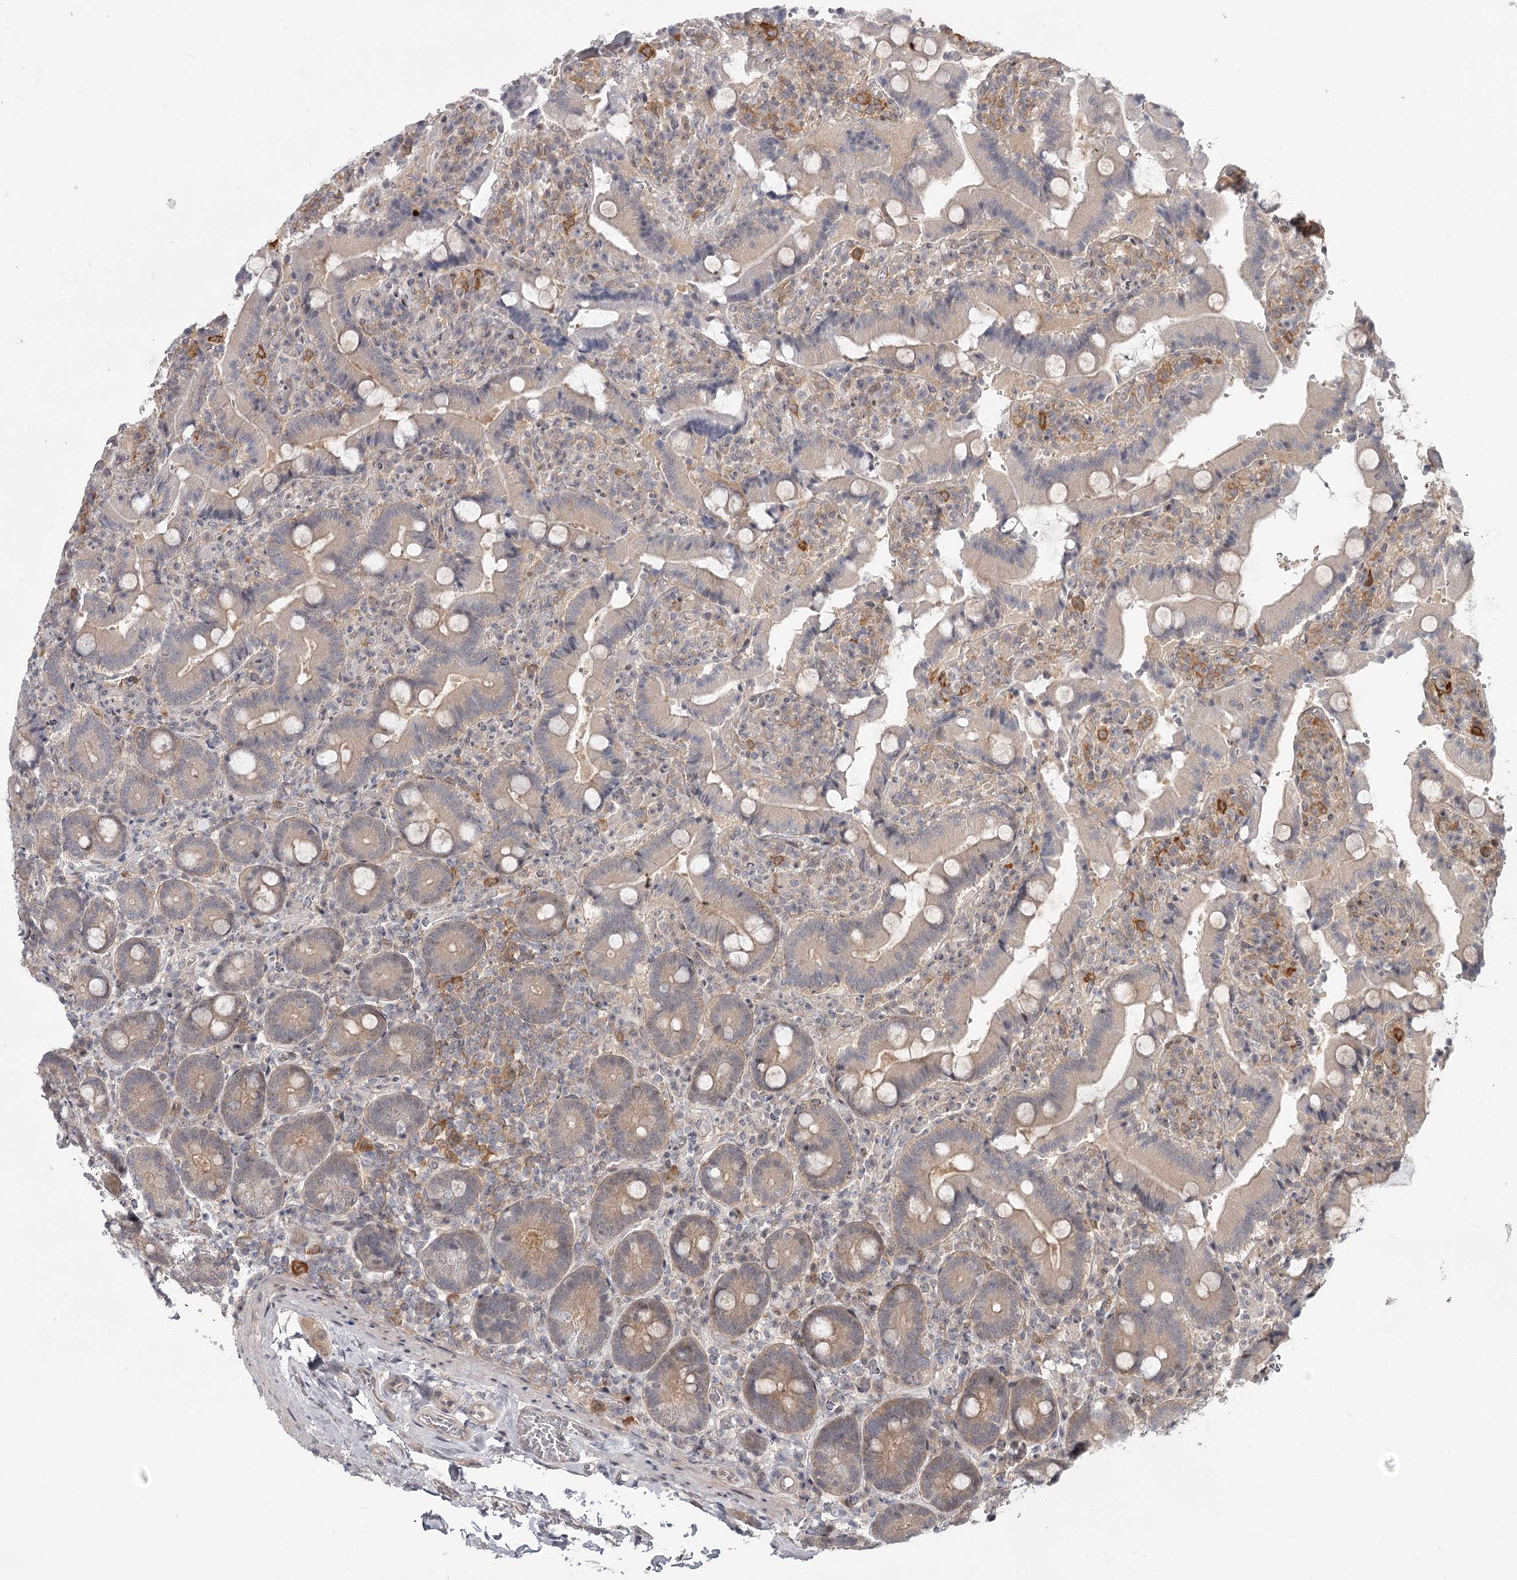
{"staining": {"intensity": "moderate", "quantity": "<25%", "location": "cytoplasmic/membranous"}, "tissue": "duodenum", "cell_type": "Glandular cells", "image_type": "normal", "snomed": [{"axis": "morphology", "description": "Normal tissue, NOS"}, {"axis": "topography", "description": "Duodenum"}], "caption": "Moderate cytoplasmic/membranous expression is identified in approximately <25% of glandular cells in unremarkable duodenum.", "gene": "CCNG2", "patient": {"sex": "female", "age": 62}}